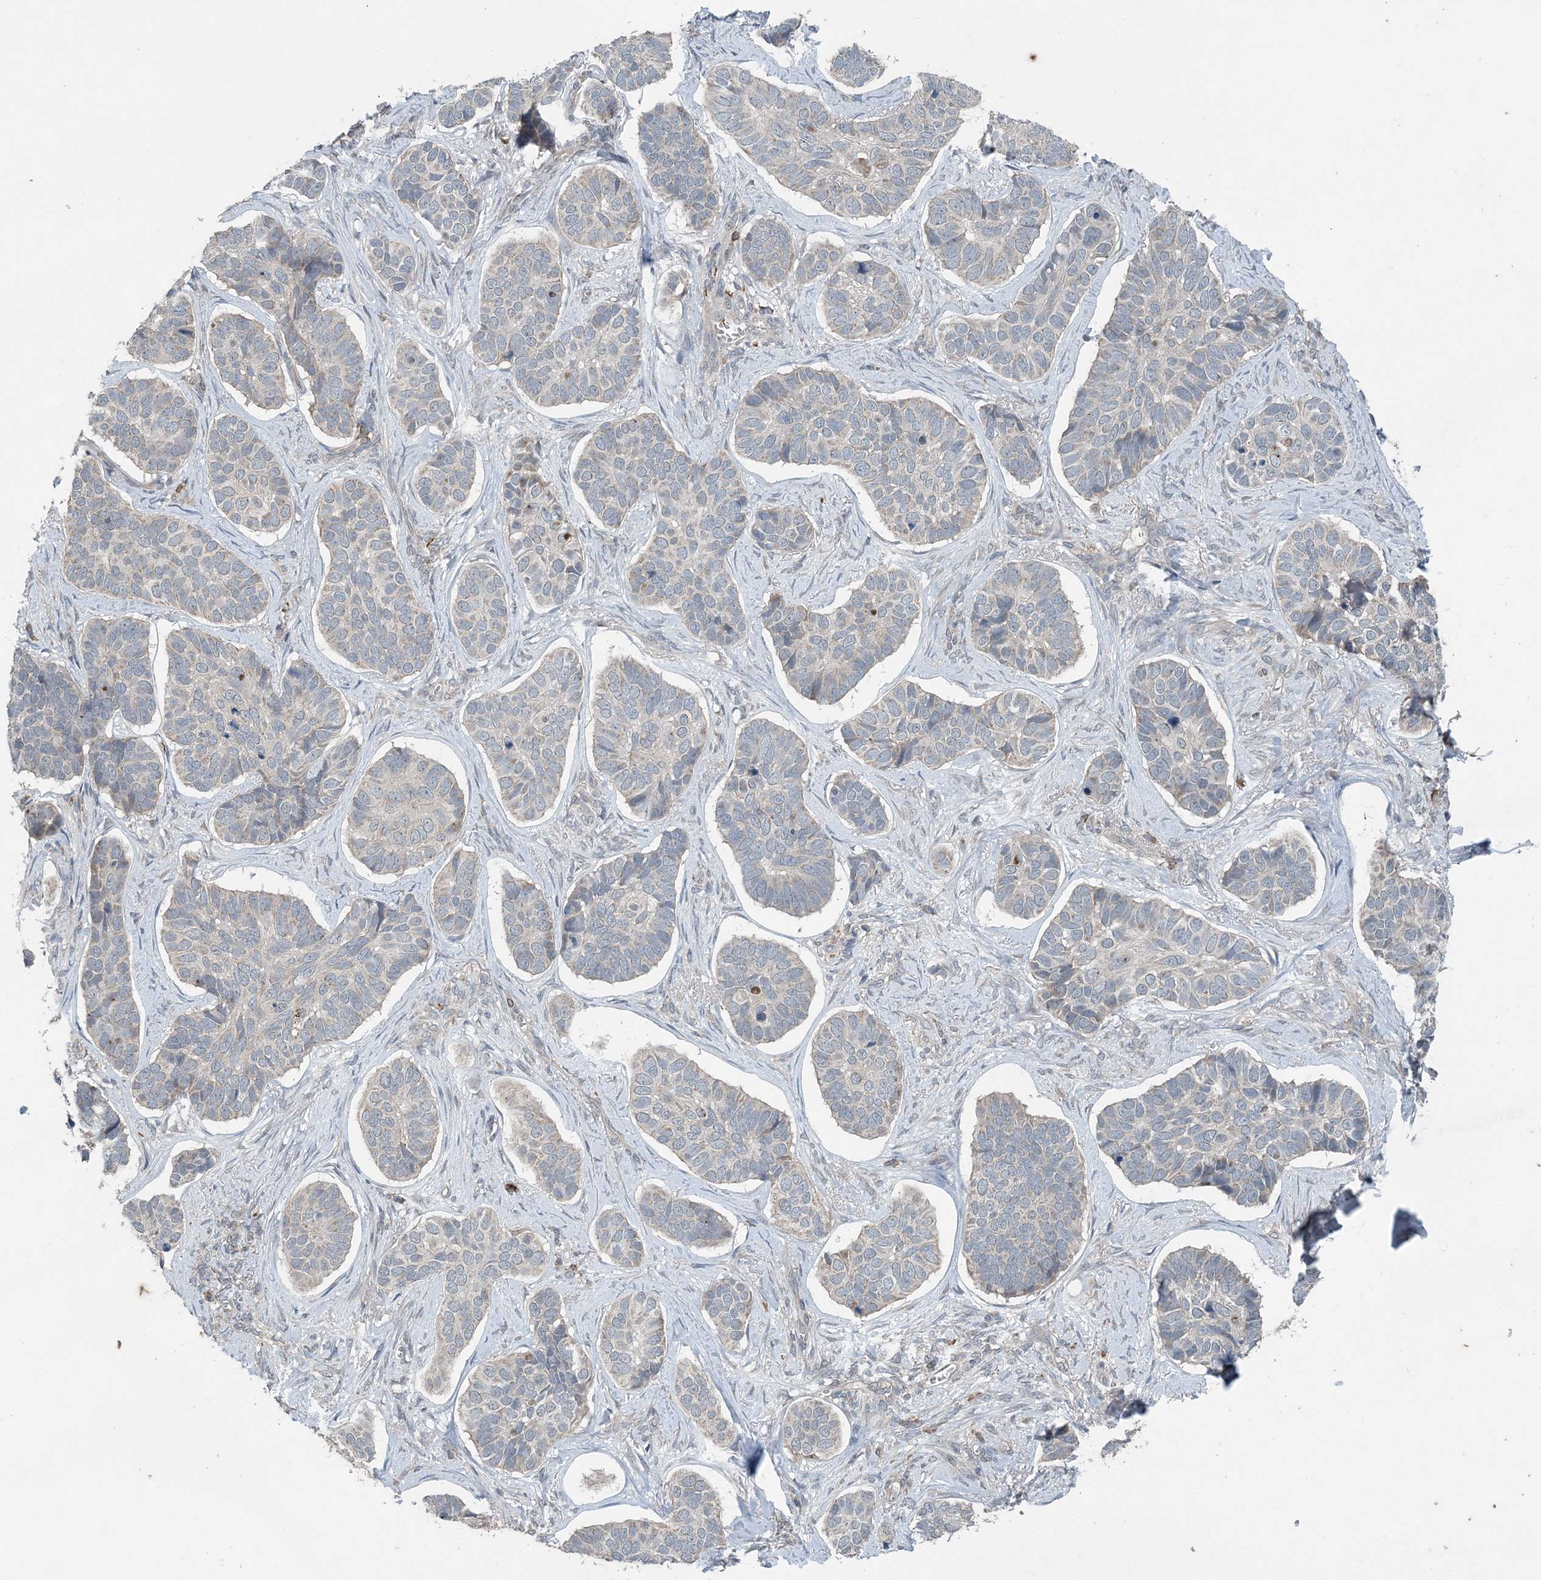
{"staining": {"intensity": "negative", "quantity": "none", "location": "none"}, "tissue": "skin cancer", "cell_type": "Tumor cells", "image_type": "cancer", "snomed": [{"axis": "morphology", "description": "Basal cell carcinoma"}, {"axis": "topography", "description": "Skin"}], "caption": "Tumor cells are negative for protein expression in human skin cancer (basal cell carcinoma).", "gene": "MYO9B", "patient": {"sex": "male", "age": 62}}